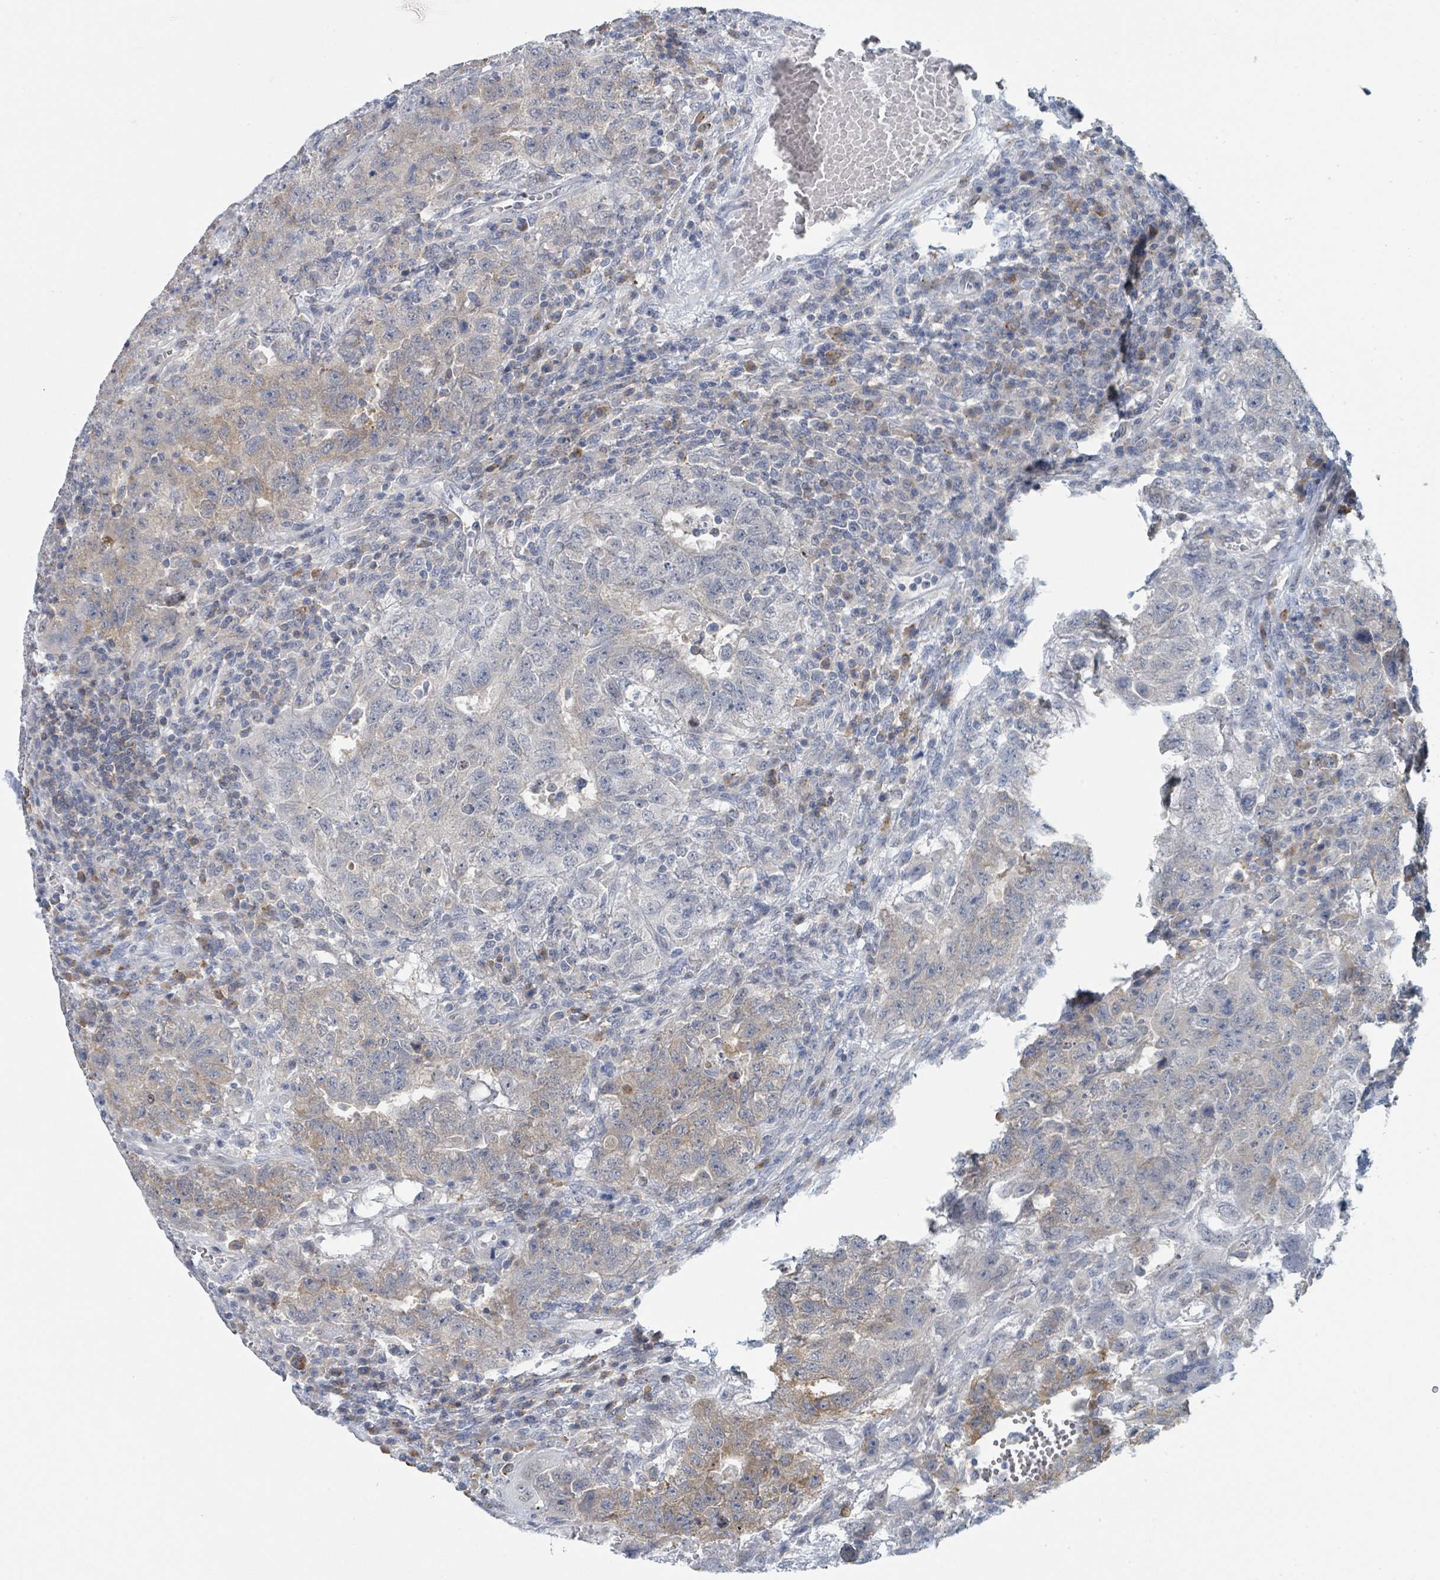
{"staining": {"intensity": "moderate", "quantity": "25%-75%", "location": "cytoplasmic/membranous"}, "tissue": "testis cancer", "cell_type": "Tumor cells", "image_type": "cancer", "snomed": [{"axis": "morphology", "description": "Carcinoma, Embryonal, NOS"}, {"axis": "topography", "description": "Testis"}], "caption": "Approximately 25%-75% of tumor cells in human embryonal carcinoma (testis) reveal moderate cytoplasmic/membranous protein staining as visualized by brown immunohistochemical staining.", "gene": "ANKRD55", "patient": {"sex": "male", "age": 26}}